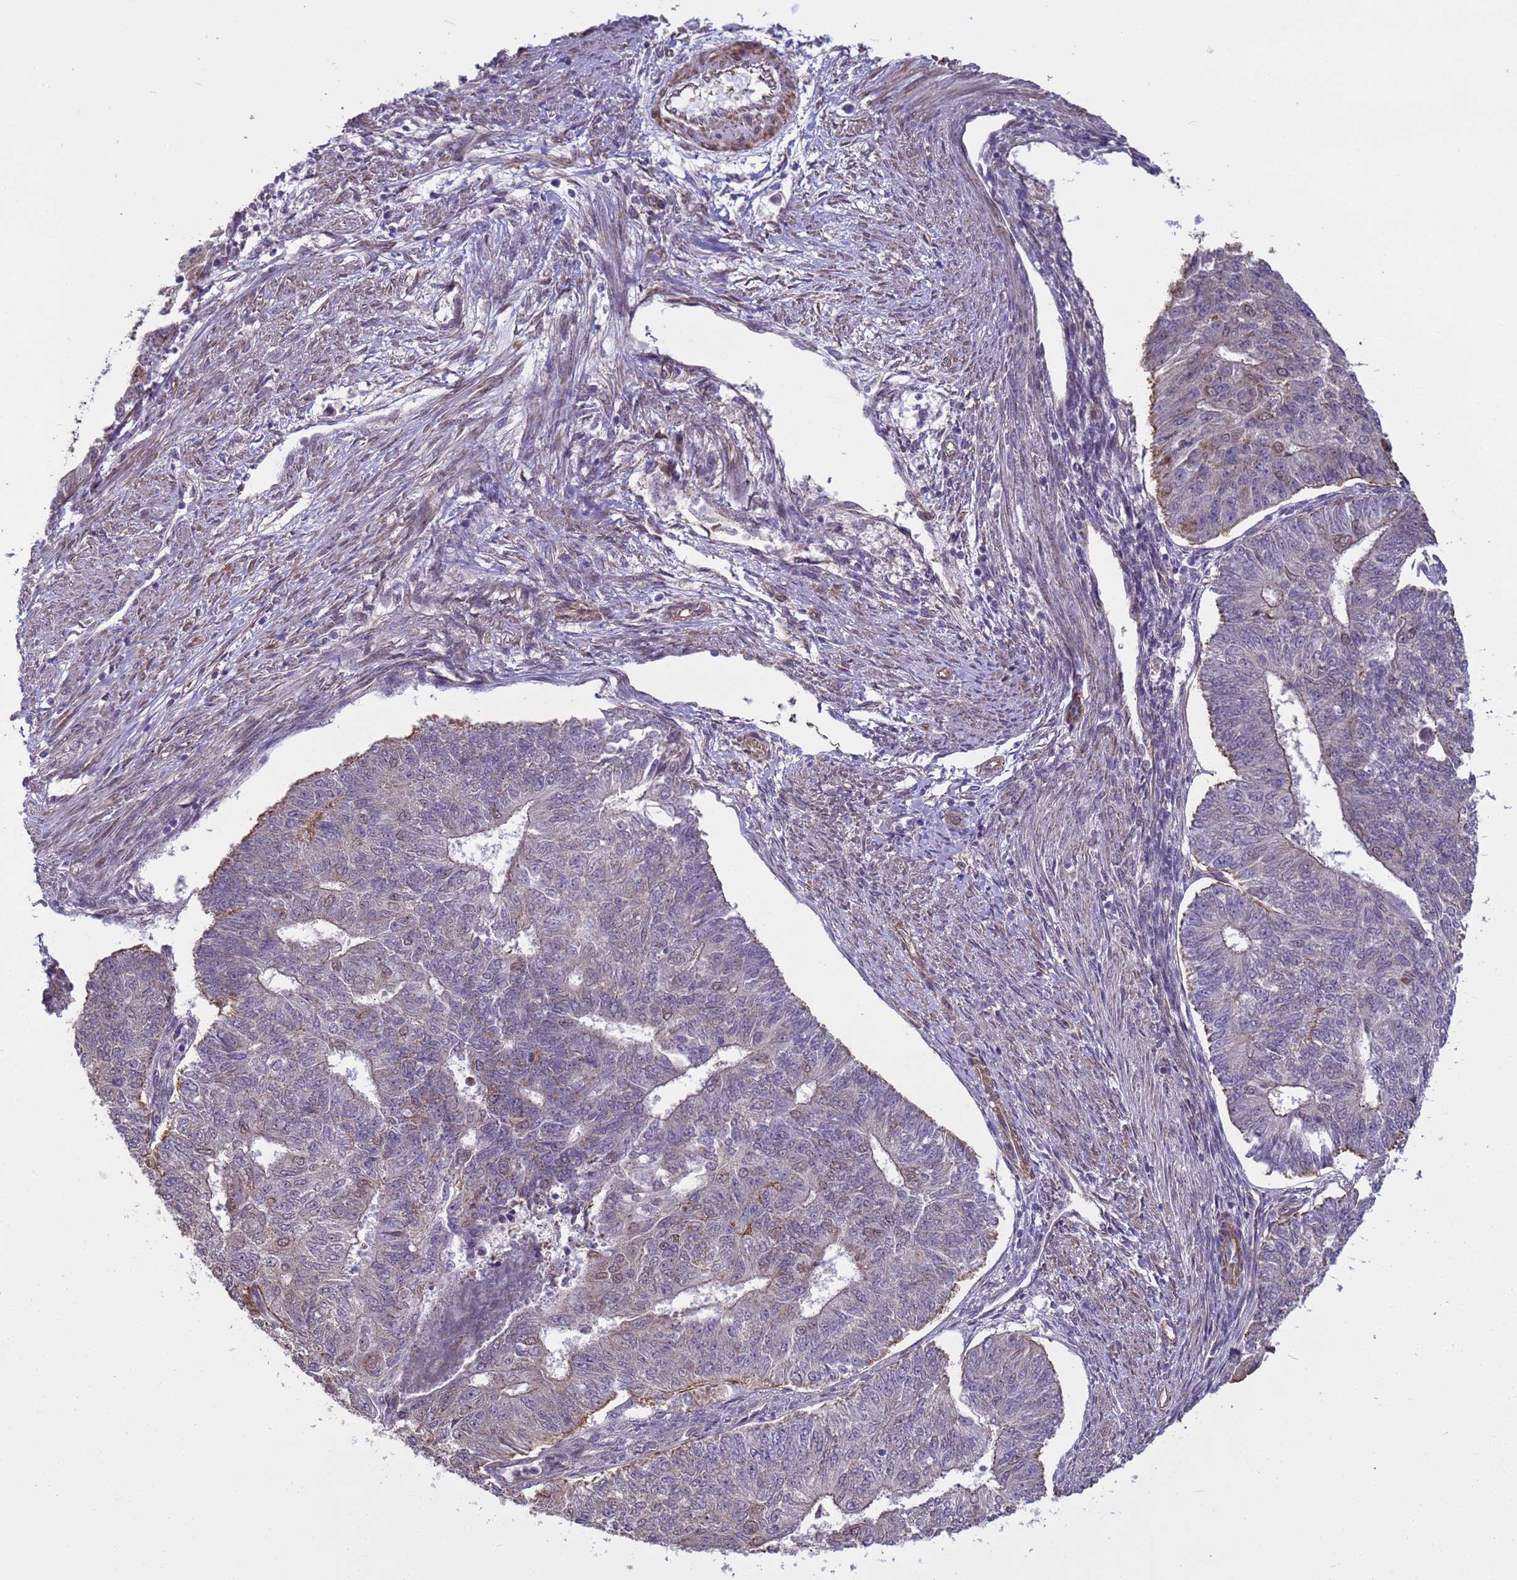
{"staining": {"intensity": "weak", "quantity": "<25%", "location": "nuclear"}, "tissue": "endometrial cancer", "cell_type": "Tumor cells", "image_type": "cancer", "snomed": [{"axis": "morphology", "description": "Adenocarcinoma, NOS"}, {"axis": "topography", "description": "Endometrium"}], "caption": "Immunohistochemical staining of human endometrial cancer (adenocarcinoma) demonstrates no significant expression in tumor cells.", "gene": "ITGB4", "patient": {"sex": "female", "age": 32}}